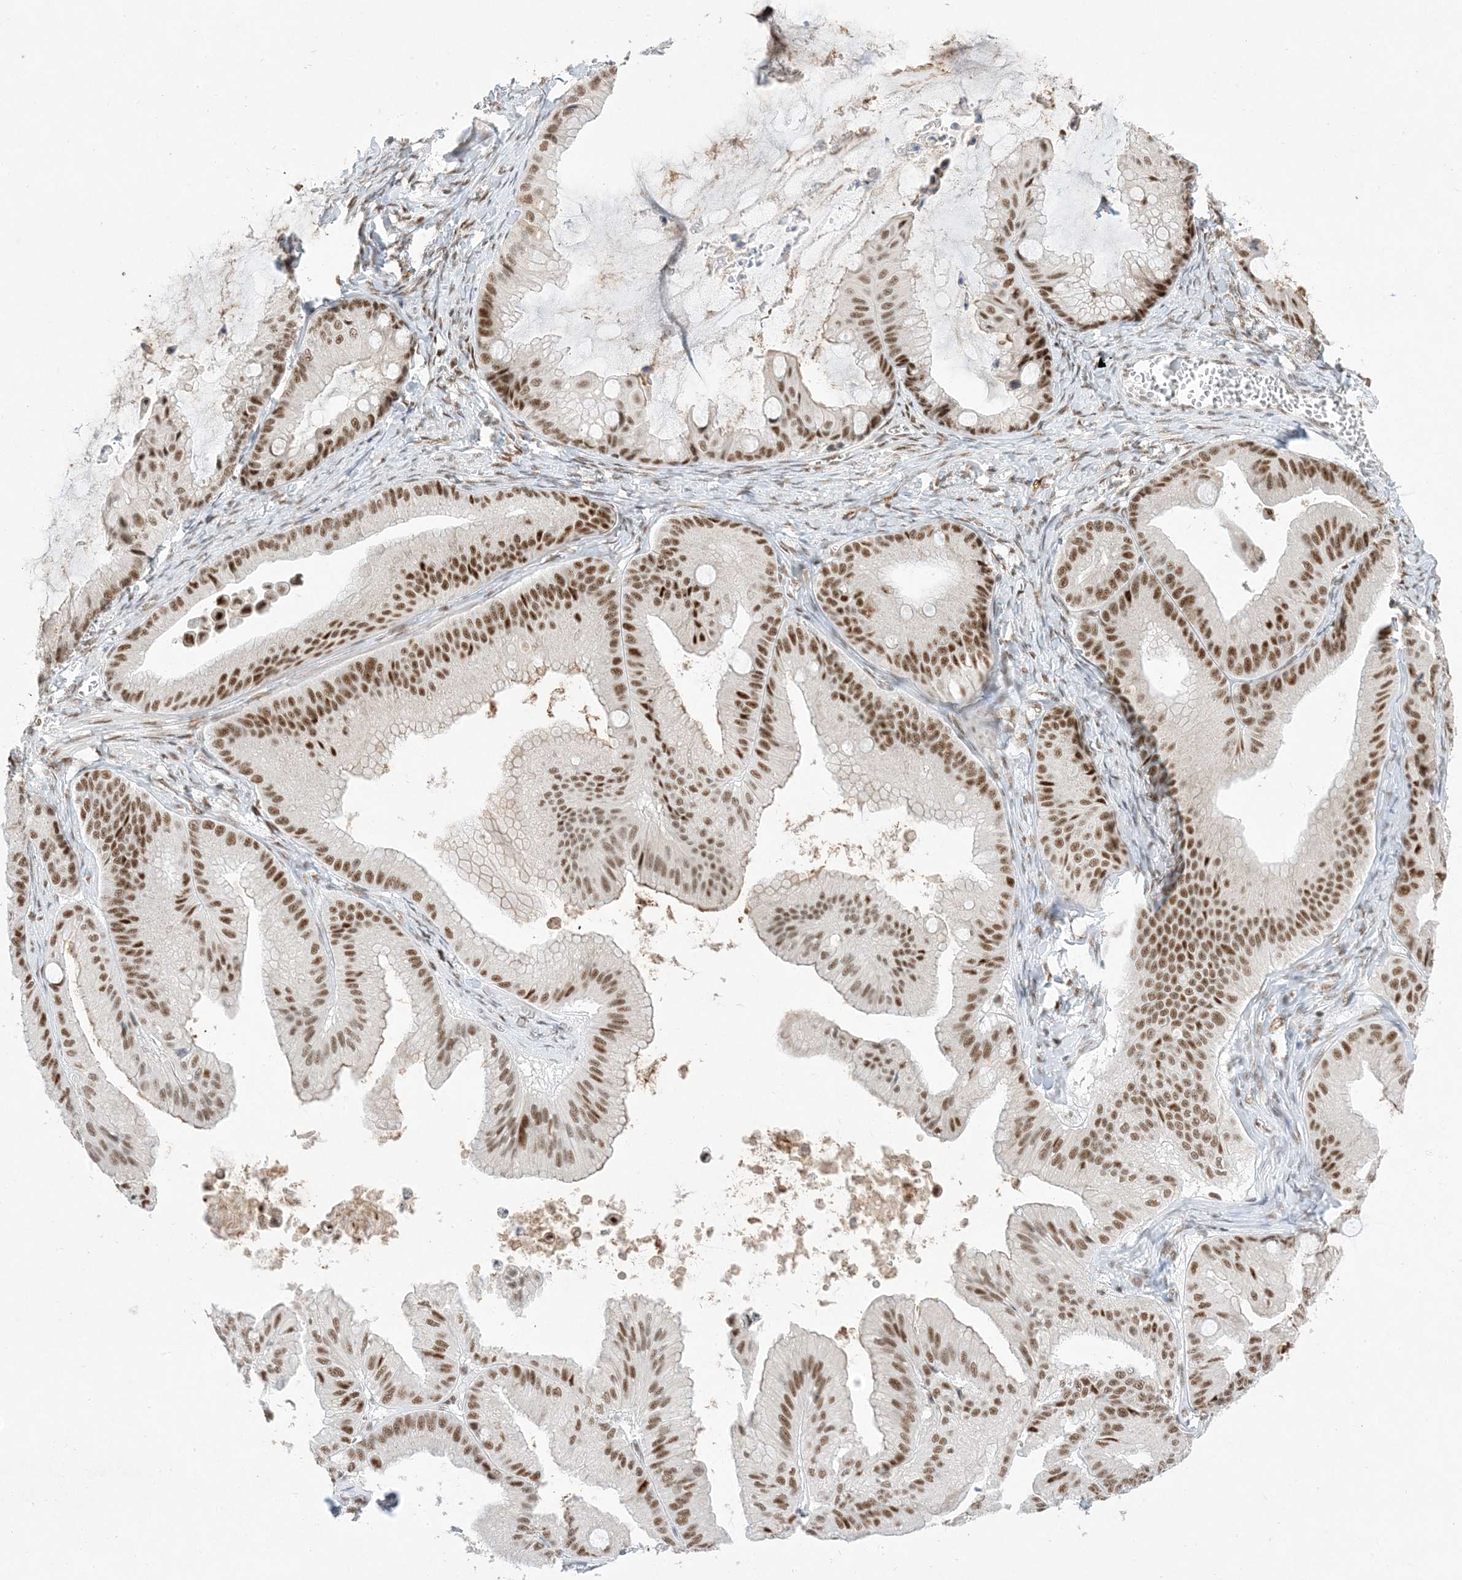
{"staining": {"intensity": "strong", "quantity": ">75%", "location": "nuclear"}, "tissue": "ovarian cancer", "cell_type": "Tumor cells", "image_type": "cancer", "snomed": [{"axis": "morphology", "description": "Cystadenocarcinoma, mucinous, NOS"}, {"axis": "topography", "description": "Ovary"}], "caption": "High-magnification brightfield microscopy of ovarian cancer (mucinous cystadenocarcinoma) stained with DAB (3,3'-diaminobenzidine) (brown) and counterstained with hematoxylin (blue). tumor cells exhibit strong nuclear staining is appreciated in about>75% of cells.", "gene": "SF3A3", "patient": {"sex": "female", "age": 71}}